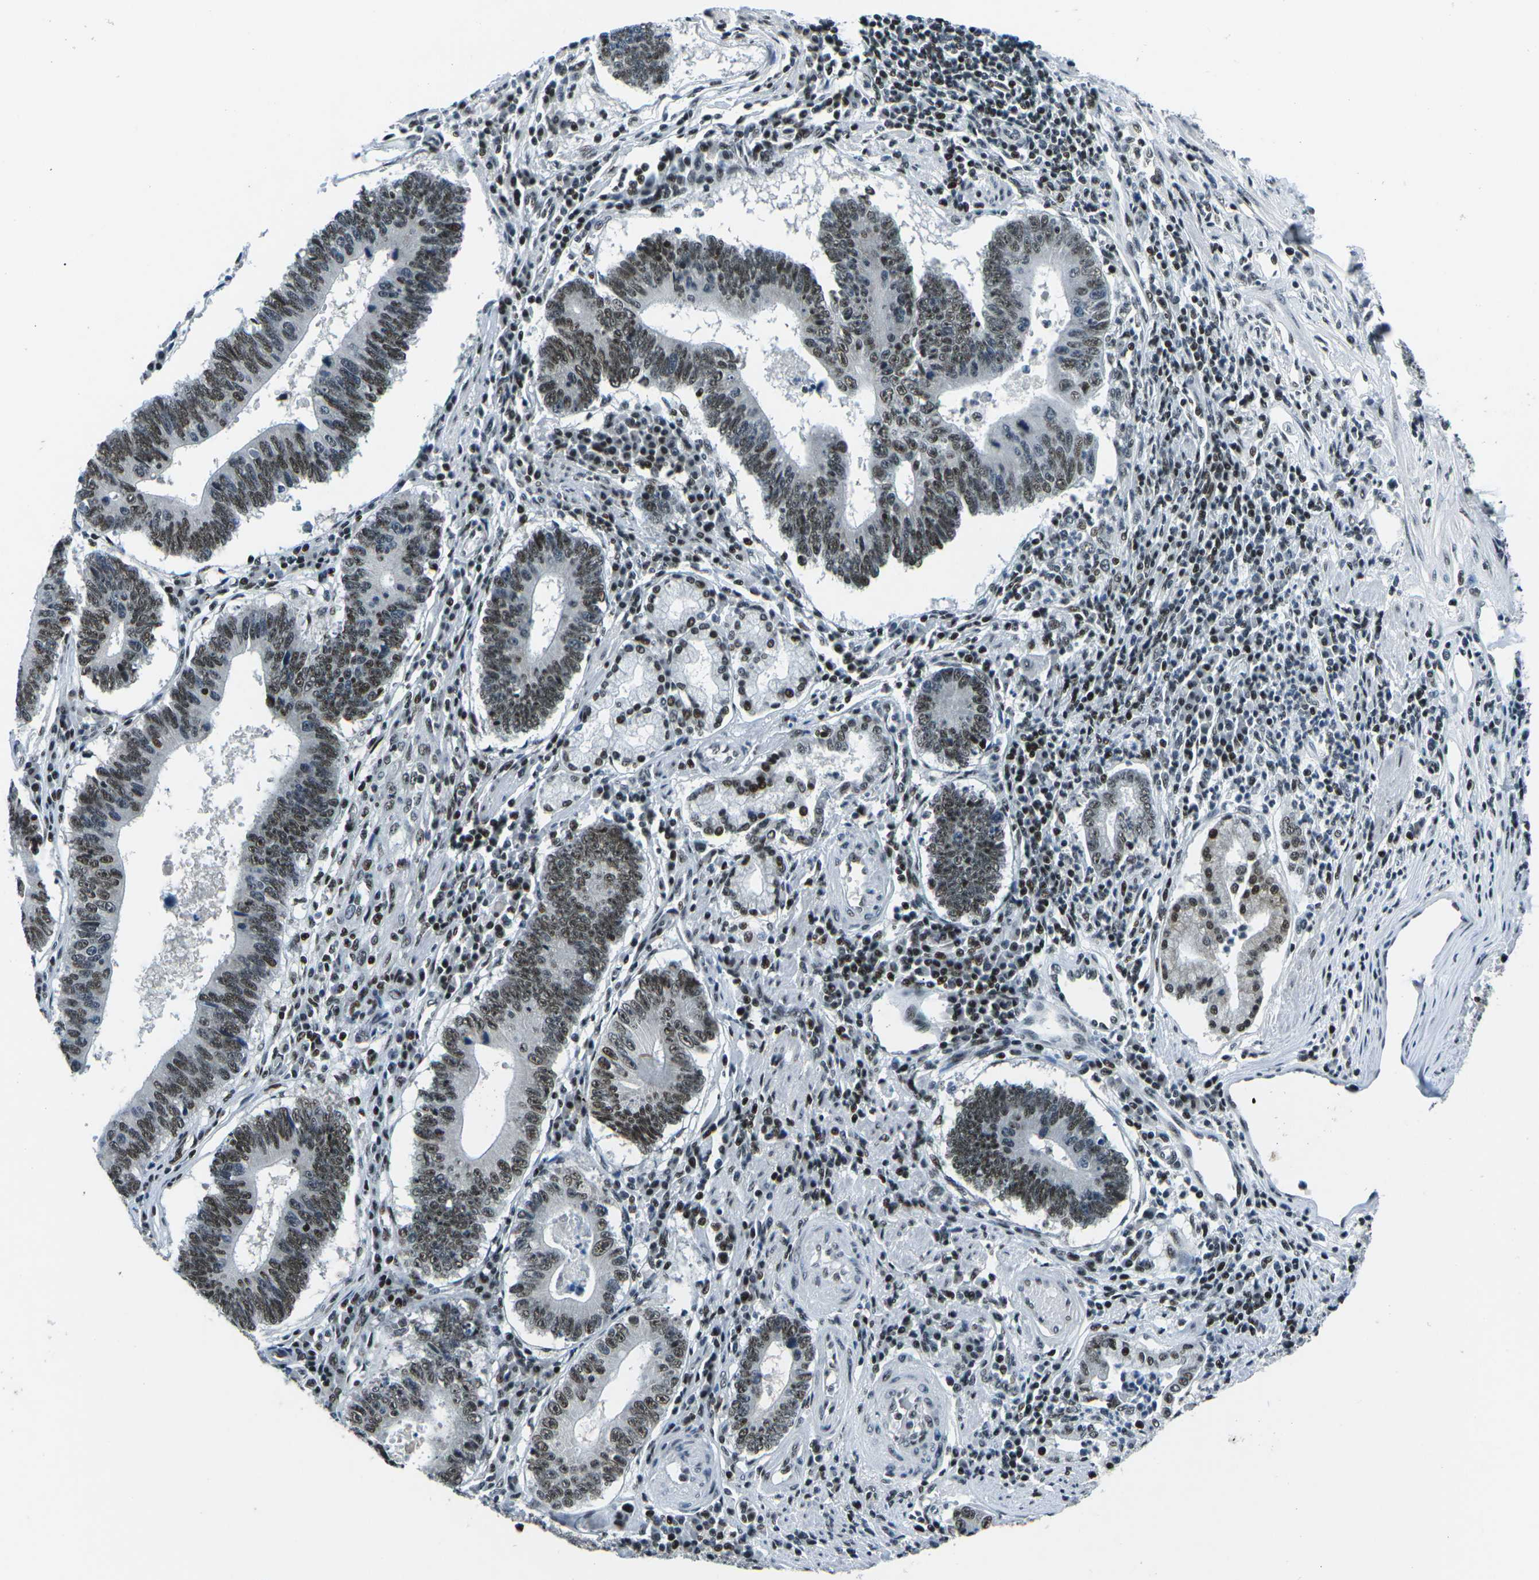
{"staining": {"intensity": "moderate", "quantity": ">75%", "location": "nuclear"}, "tissue": "stomach cancer", "cell_type": "Tumor cells", "image_type": "cancer", "snomed": [{"axis": "morphology", "description": "Adenocarcinoma, NOS"}, {"axis": "topography", "description": "Stomach"}], "caption": "The image exhibits a brown stain indicating the presence of a protein in the nuclear of tumor cells in adenocarcinoma (stomach).", "gene": "RBL2", "patient": {"sex": "male", "age": 59}}